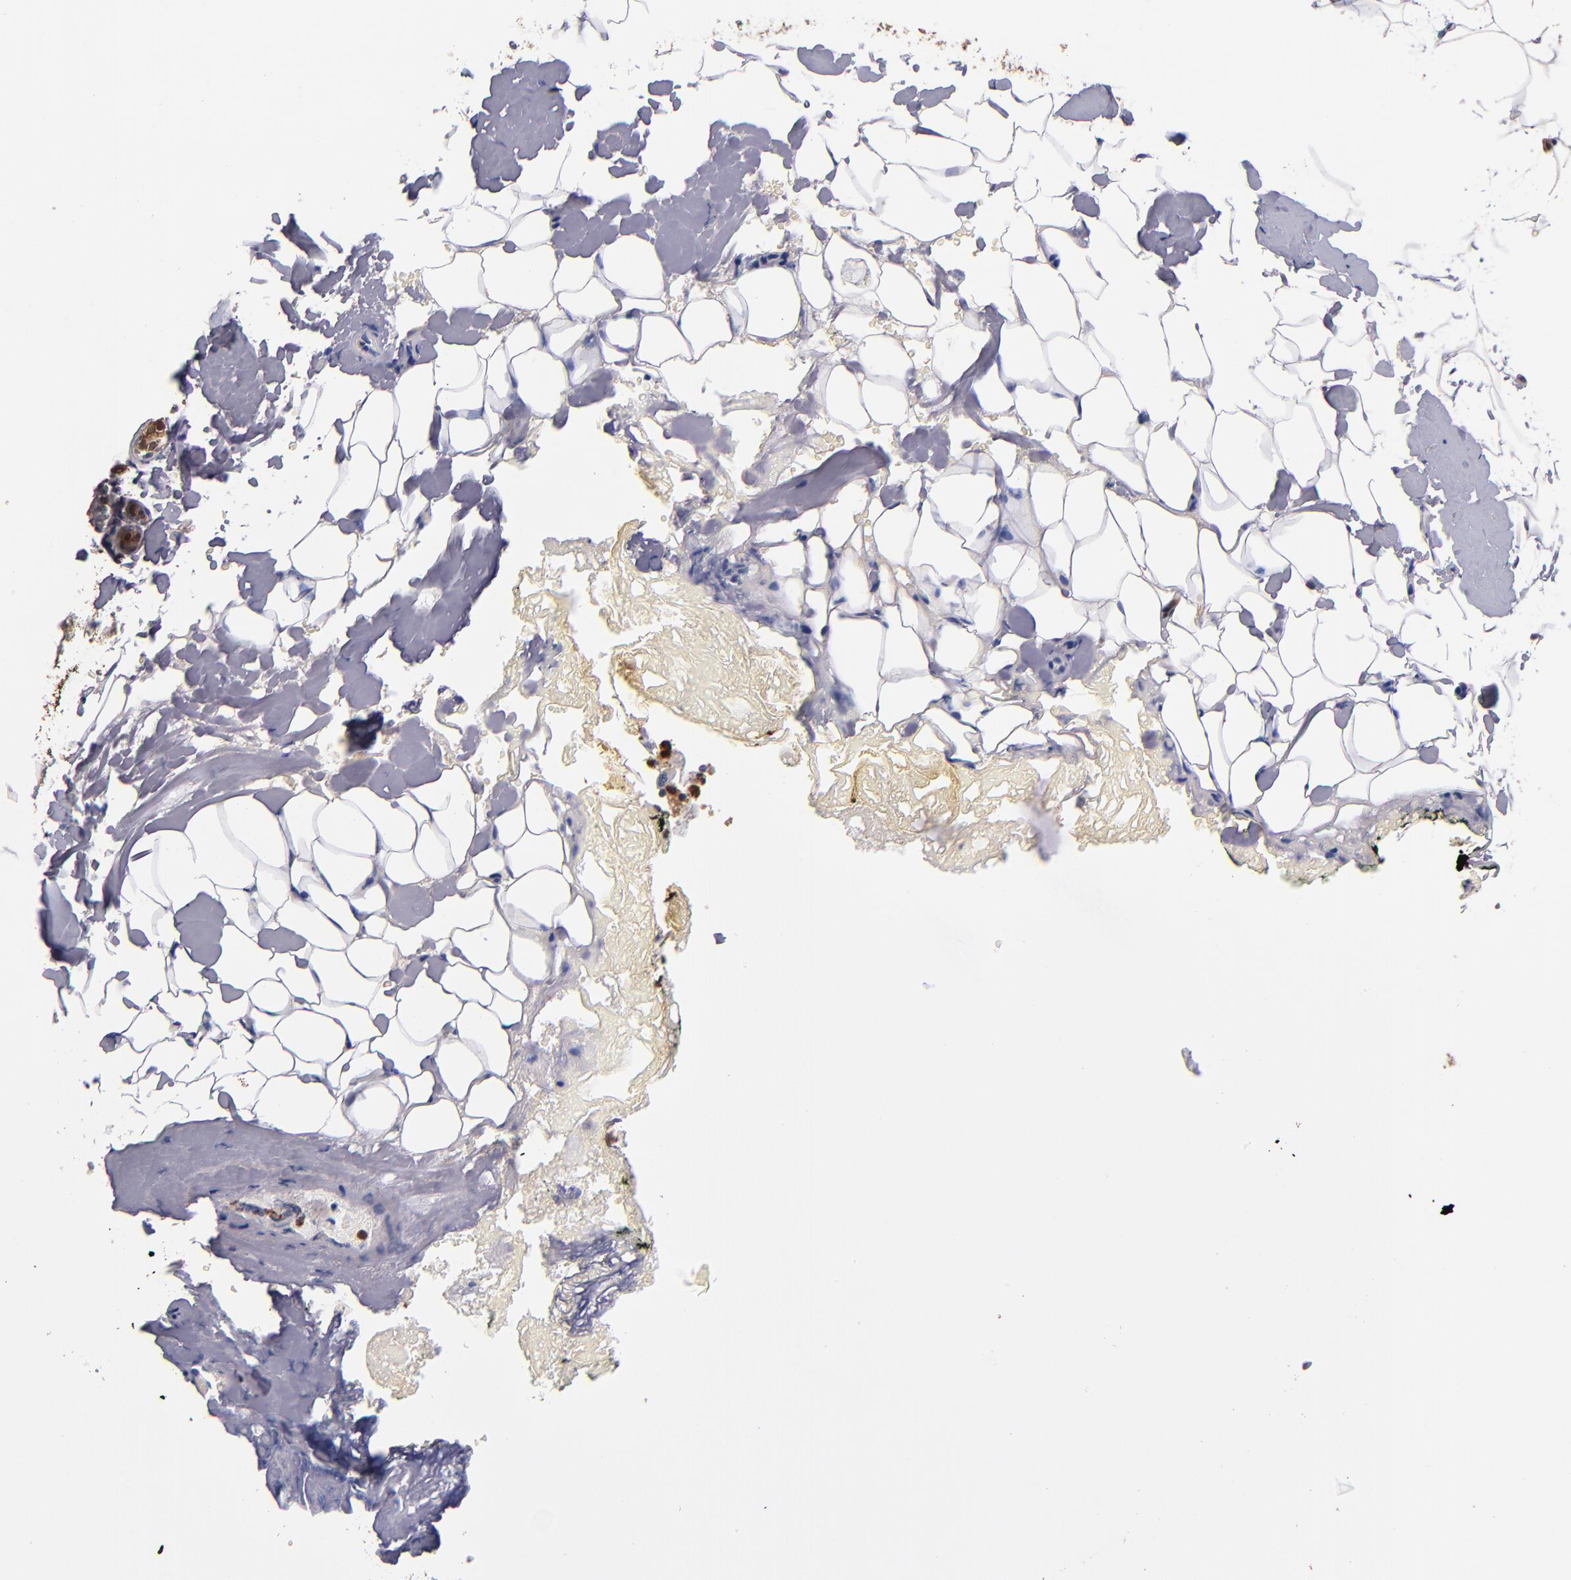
{"staining": {"intensity": "negative", "quantity": "none", "location": "none"}, "tissue": "breast", "cell_type": "Adipocytes", "image_type": "normal", "snomed": [{"axis": "morphology", "description": "Normal tissue, NOS"}, {"axis": "topography", "description": "Breast"}, {"axis": "topography", "description": "Soft tissue"}], "caption": "Image shows no protein staining in adipocytes of unremarkable breast.", "gene": "TTLL12", "patient": {"sex": "female", "age": 75}}